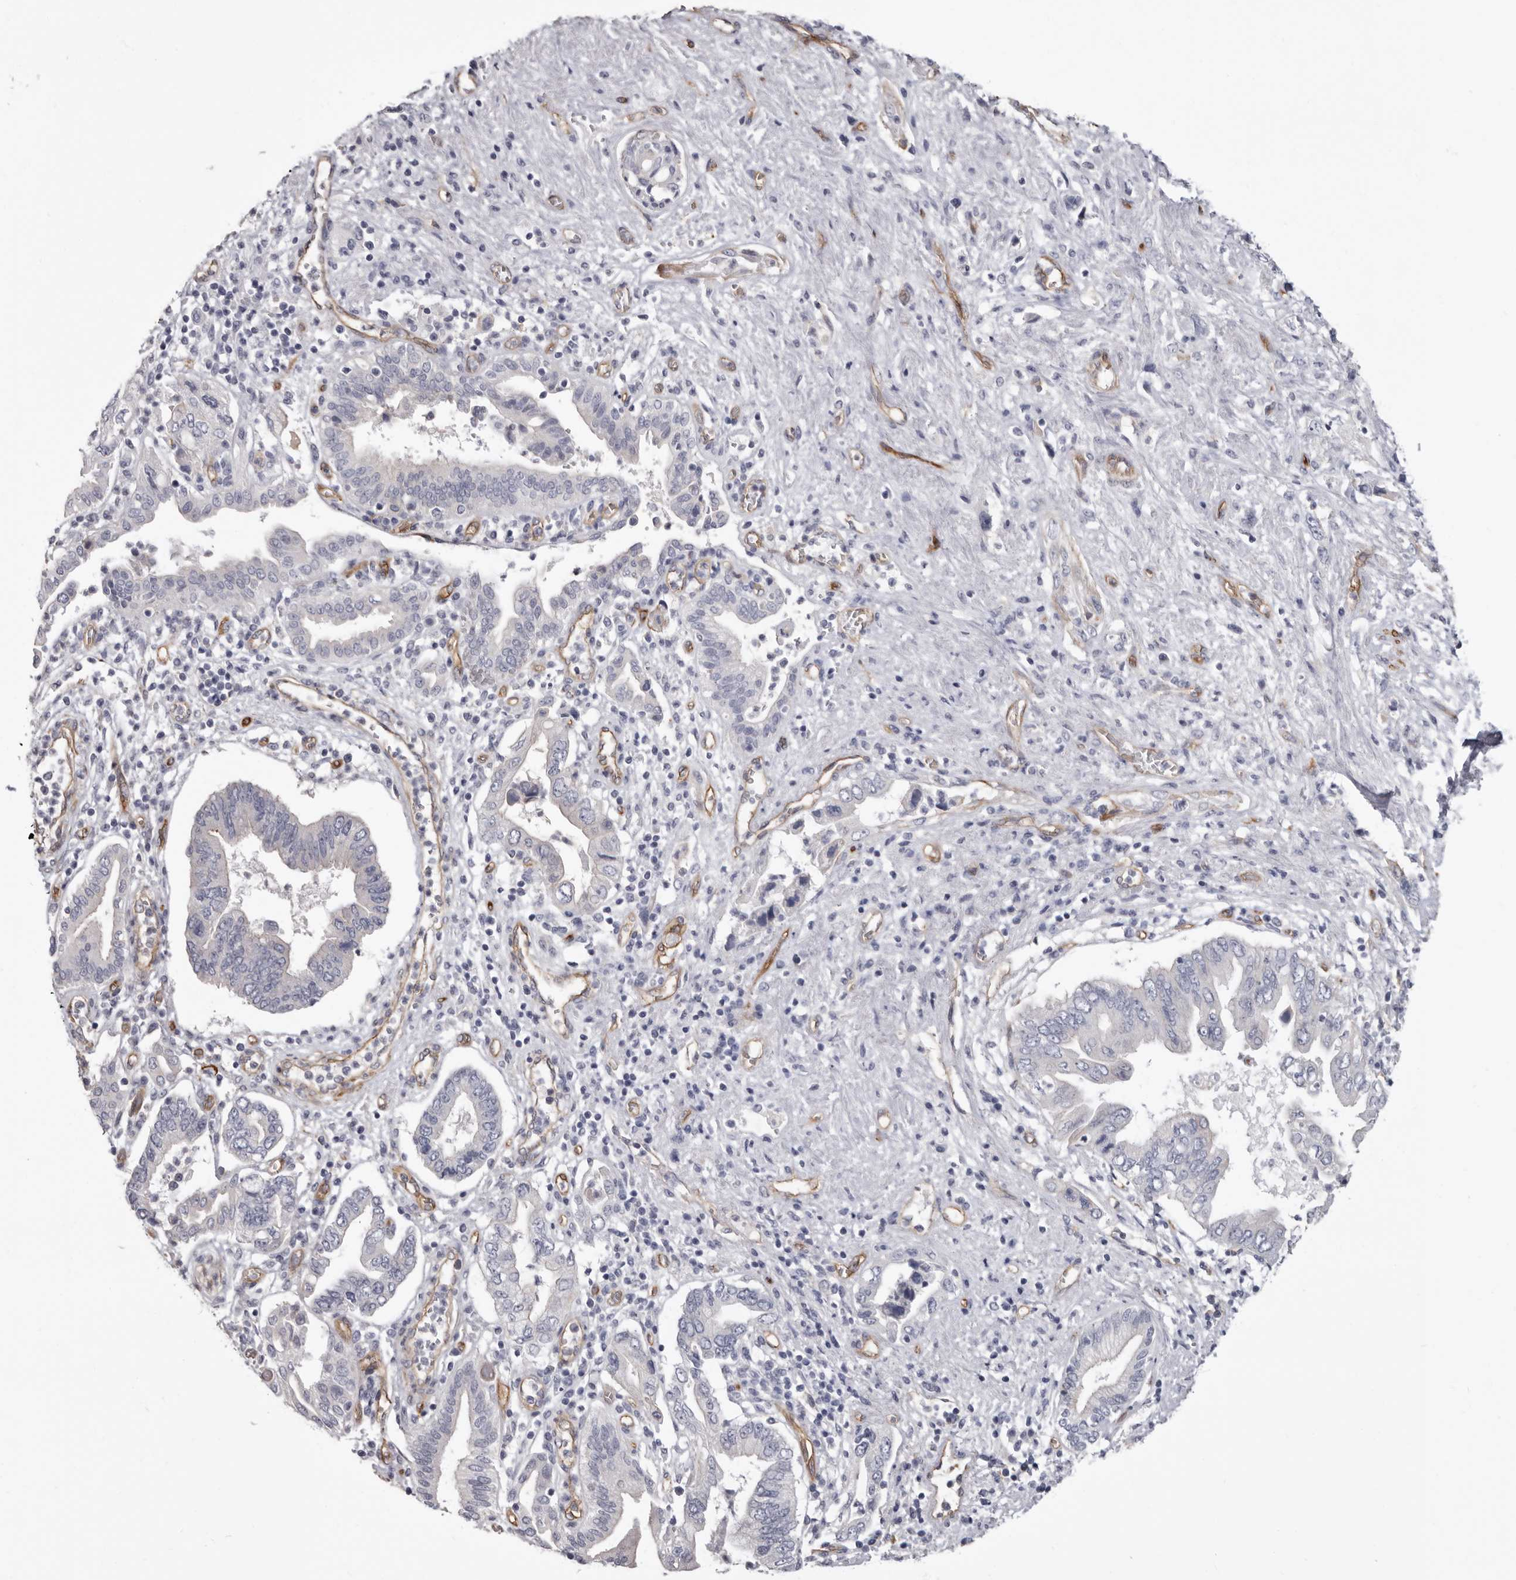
{"staining": {"intensity": "negative", "quantity": "none", "location": "none"}, "tissue": "pancreatic cancer", "cell_type": "Tumor cells", "image_type": "cancer", "snomed": [{"axis": "morphology", "description": "Adenocarcinoma, NOS"}, {"axis": "topography", "description": "Pancreas"}], "caption": "Photomicrograph shows no protein staining in tumor cells of pancreatic cancer tissue.", "gene": "ADGRL4", "patient": {"sex": "female", "age": 73}}